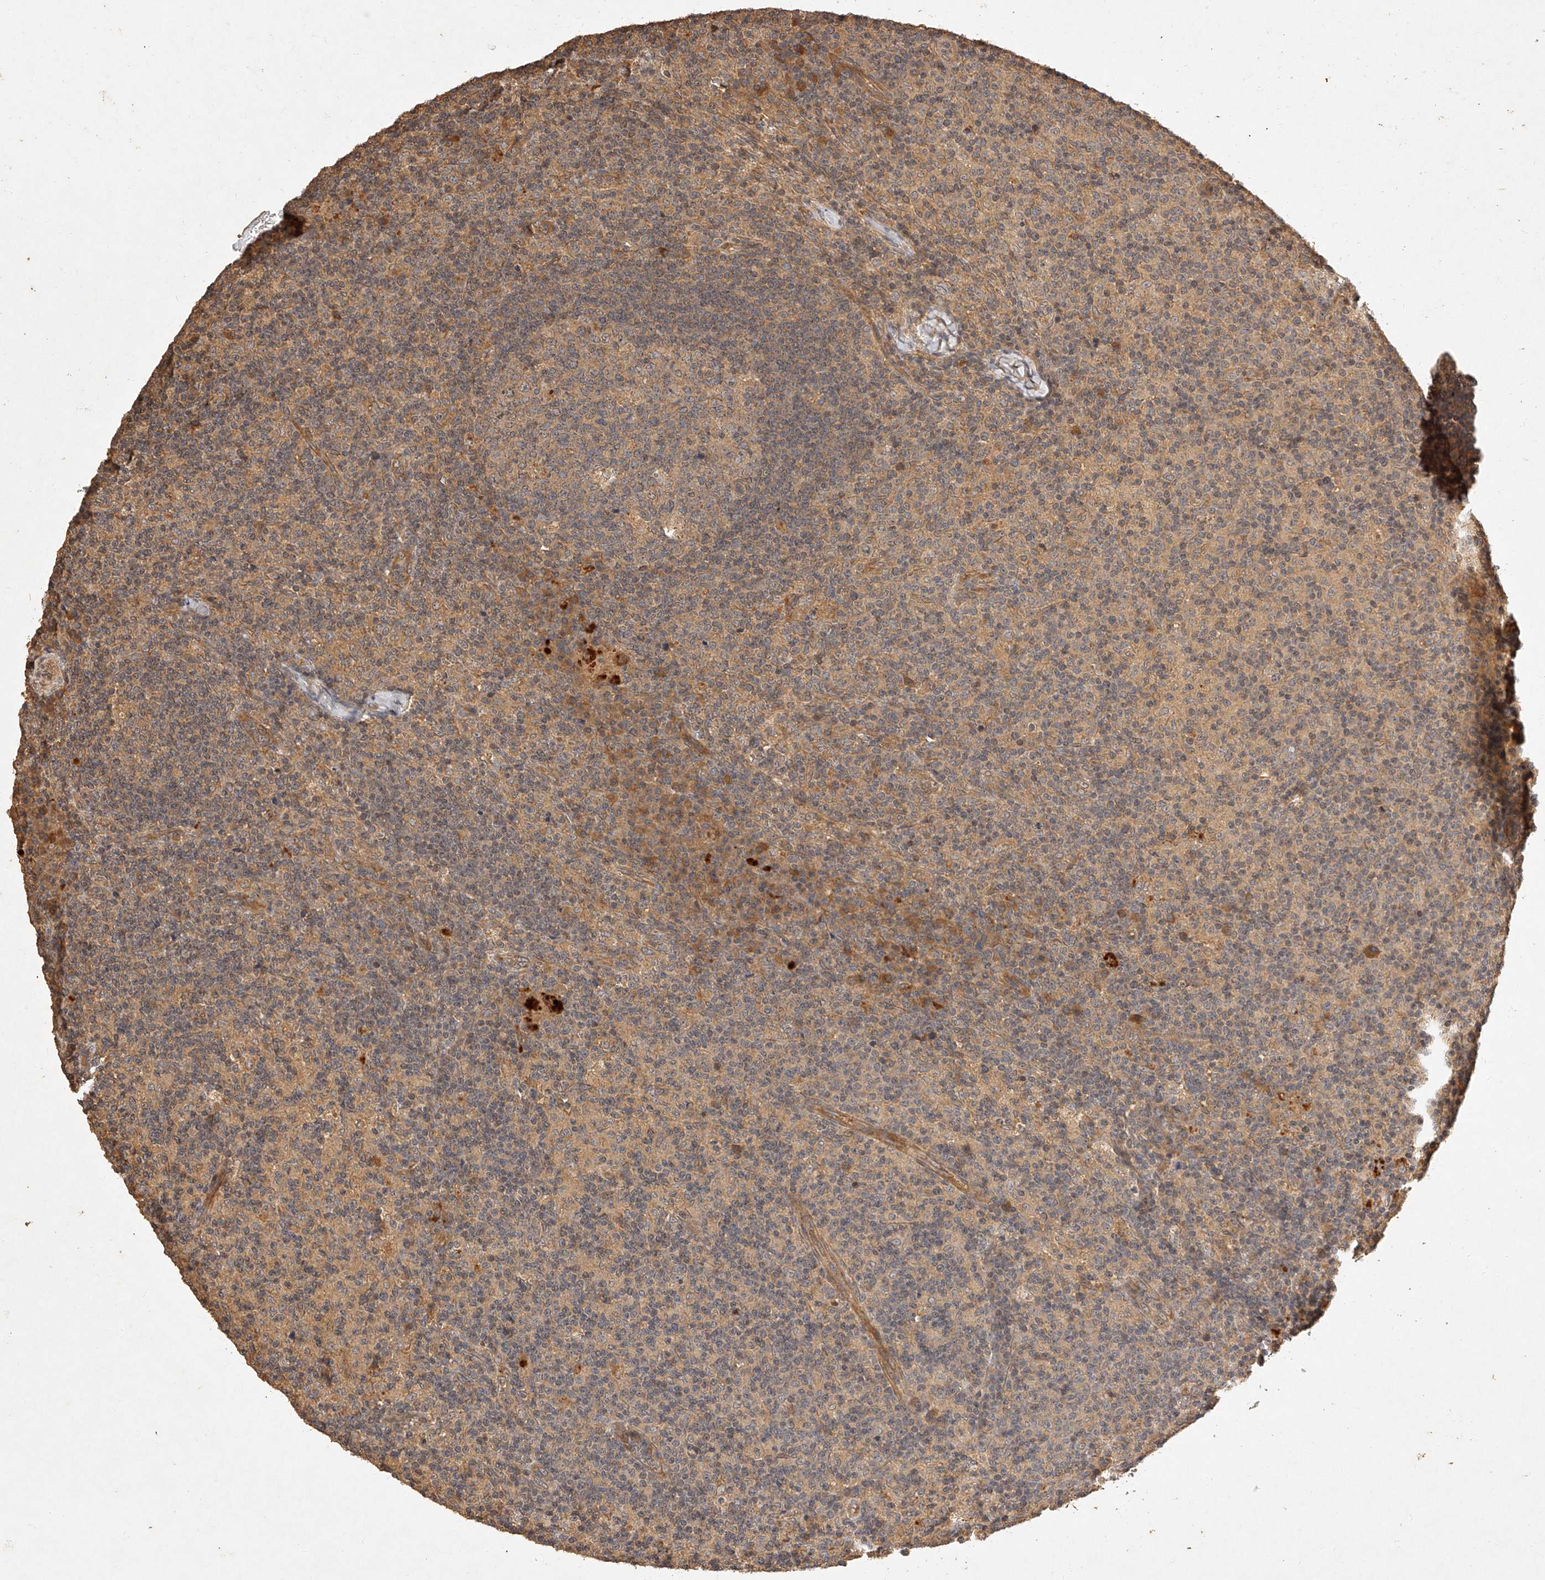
{"staining": {"intensity": "weak", "quantity": "25%-75%", "location": "cytoplasmic/membranous"}, "tissue": "lymph node", "cell_type": "Germinal center cells", "image_type": "normal", "snomed": [{"axis": "morphology", "description": "Normal tissue, NOS"}, {"axis": "morphology", "description": "Inflammation, NOS"}, {"axis": "topography", "description": "Lymph node"}], "caption": "An IHC photomicrograph of benign tissue is shown. Protein staining in brown shows weak cytoplasmic/membranous positivity in lymph node within germinal center cells. Immunohistochemistry (ihc) stains the protein of interest in brown and the nuclei are stained blue.", "gene": "NSMAF", "patient": {"sex": "male", "age": 55}}